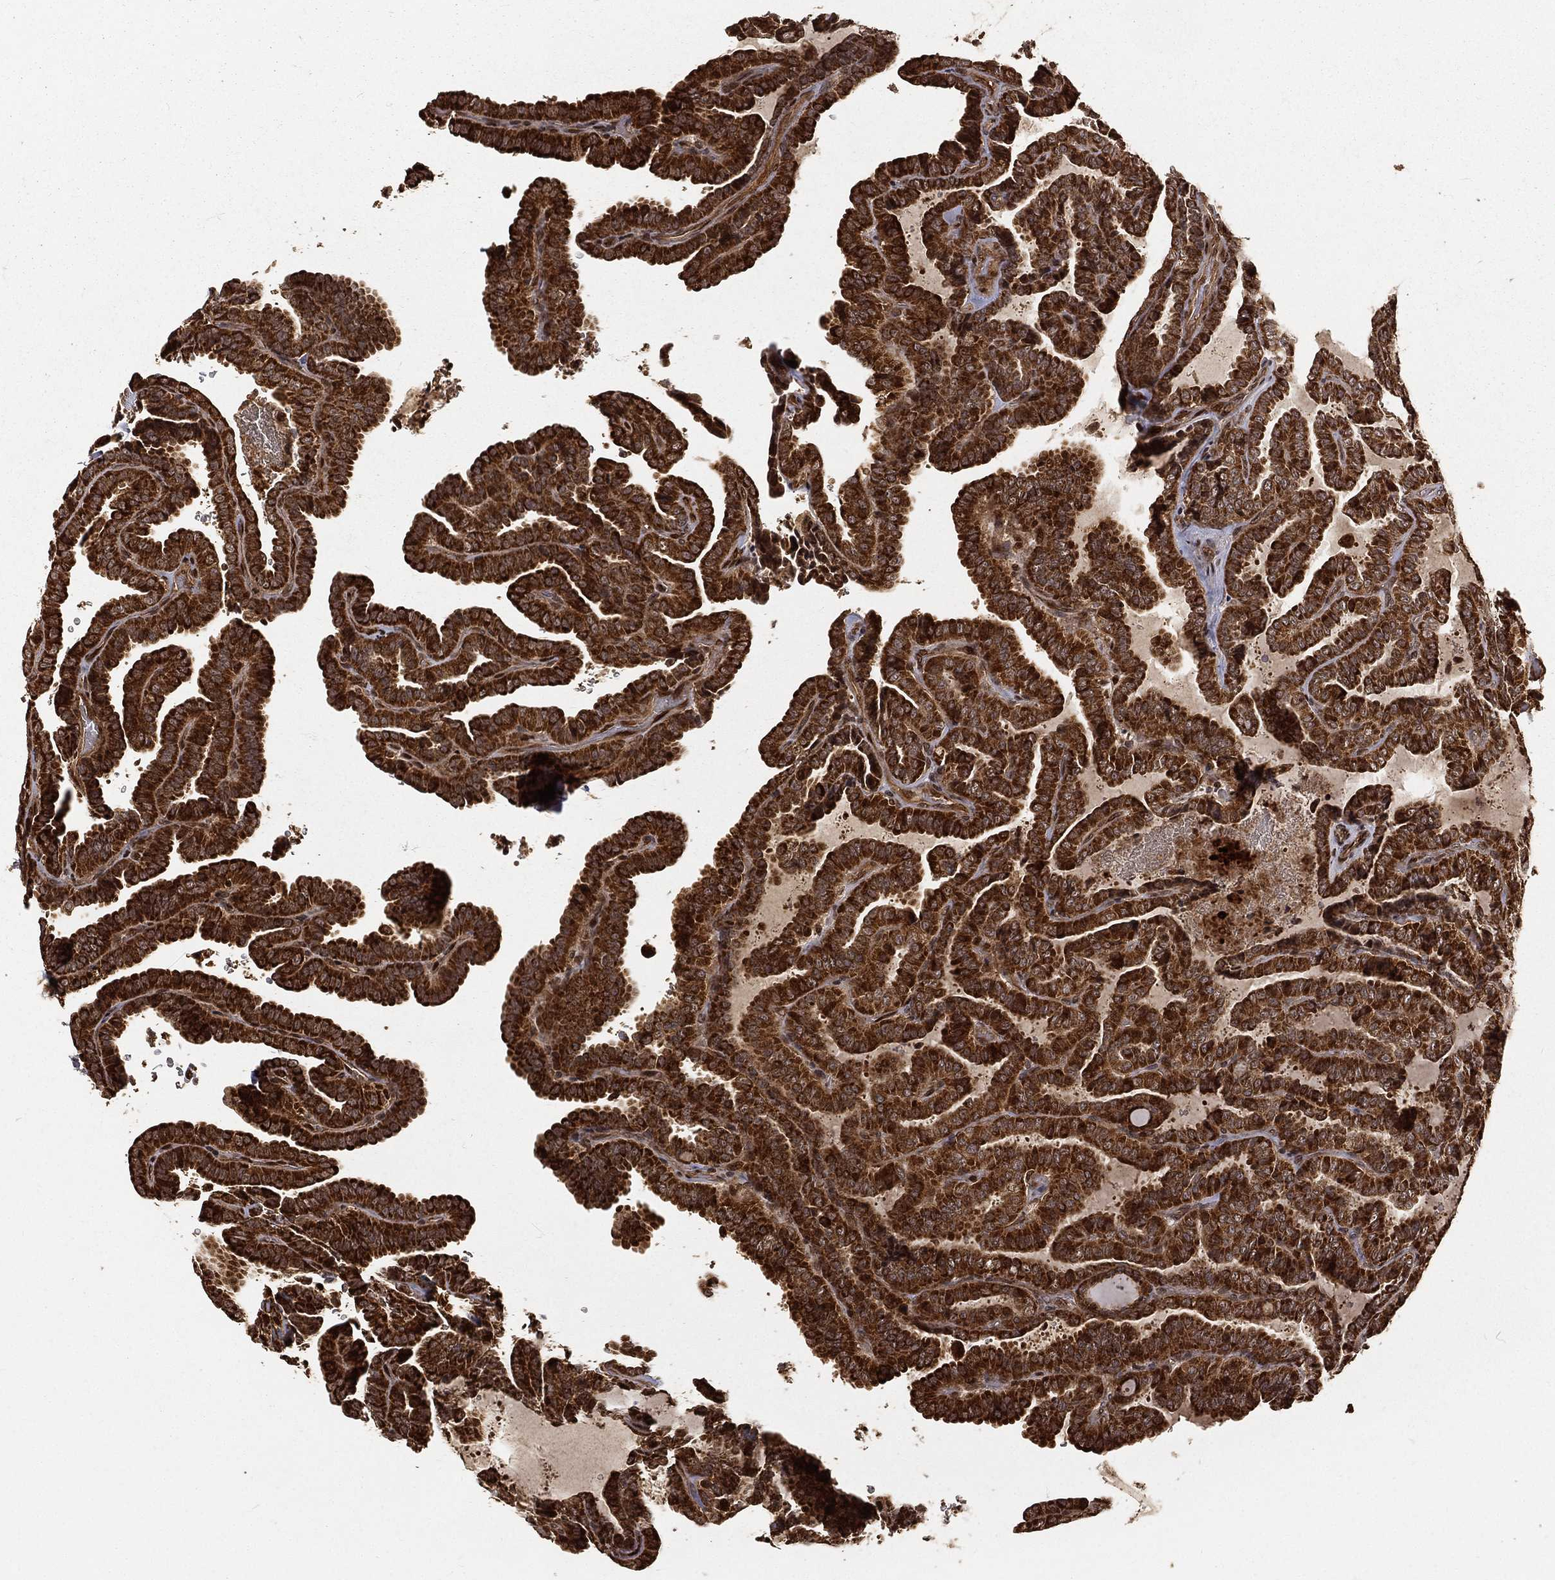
{"staining": {"intensity": "strong", "quantity": ">75%", "location": "cytoplasmic/membranous"}, "tissue": "thyroid cancer", "cell_type": "Tumor cells", "image_type": "cancer", "snomed": [{"axis": "morphology", "description": "Papillary adenocarcinoma, NOS"}, {"axis": "topography", "description": "Thyroid gland"}], "caption": "Human papillary adenocarcinoma (thyroid) stained with a protein marker exhibits strong staining in tumor cells.", "gene": "MAPK1", "patient": {"sex": "female", "age": 39}}